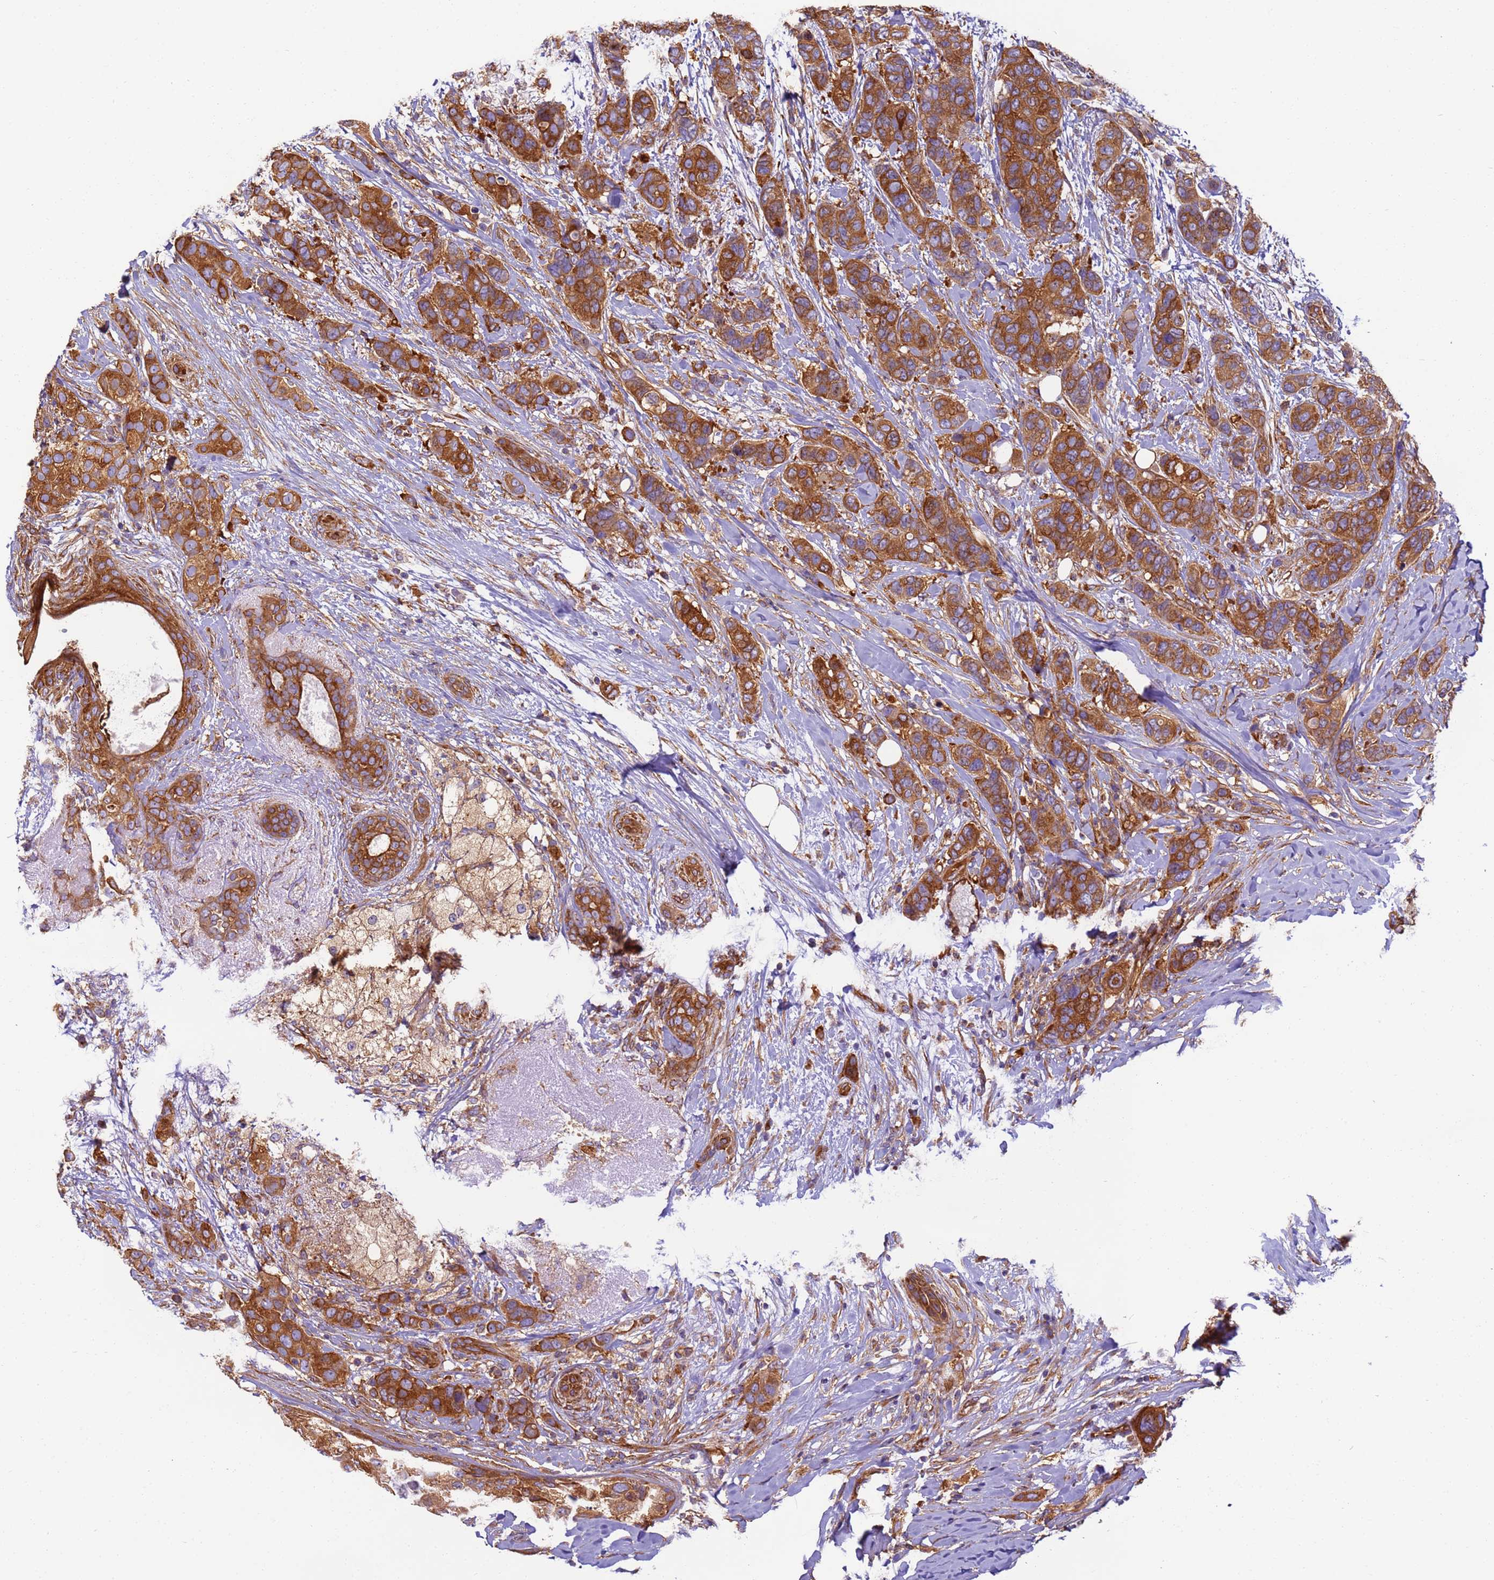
{"staining": {"intensity": "strong", "quantity": ">75%", "location": "cytoplasmic/membranous"}, "tissue": "breast cancer", "cell_type": "Tumor cells", "image_type": "cancer", "snomed": [{"axis": "morphology", "description": "Lobular carcinoma"}, {"axis": "topography", "description": "Breast"}], "caption": "An image showing strong cytoplasmic/membranous positivity in about >75% of tumor cells in breast lobular carcinoma, as visualized by brown immunohistochemical staining.", "gene": "DYNC1I2", "patient": {"sex": "female", "age": 51}}